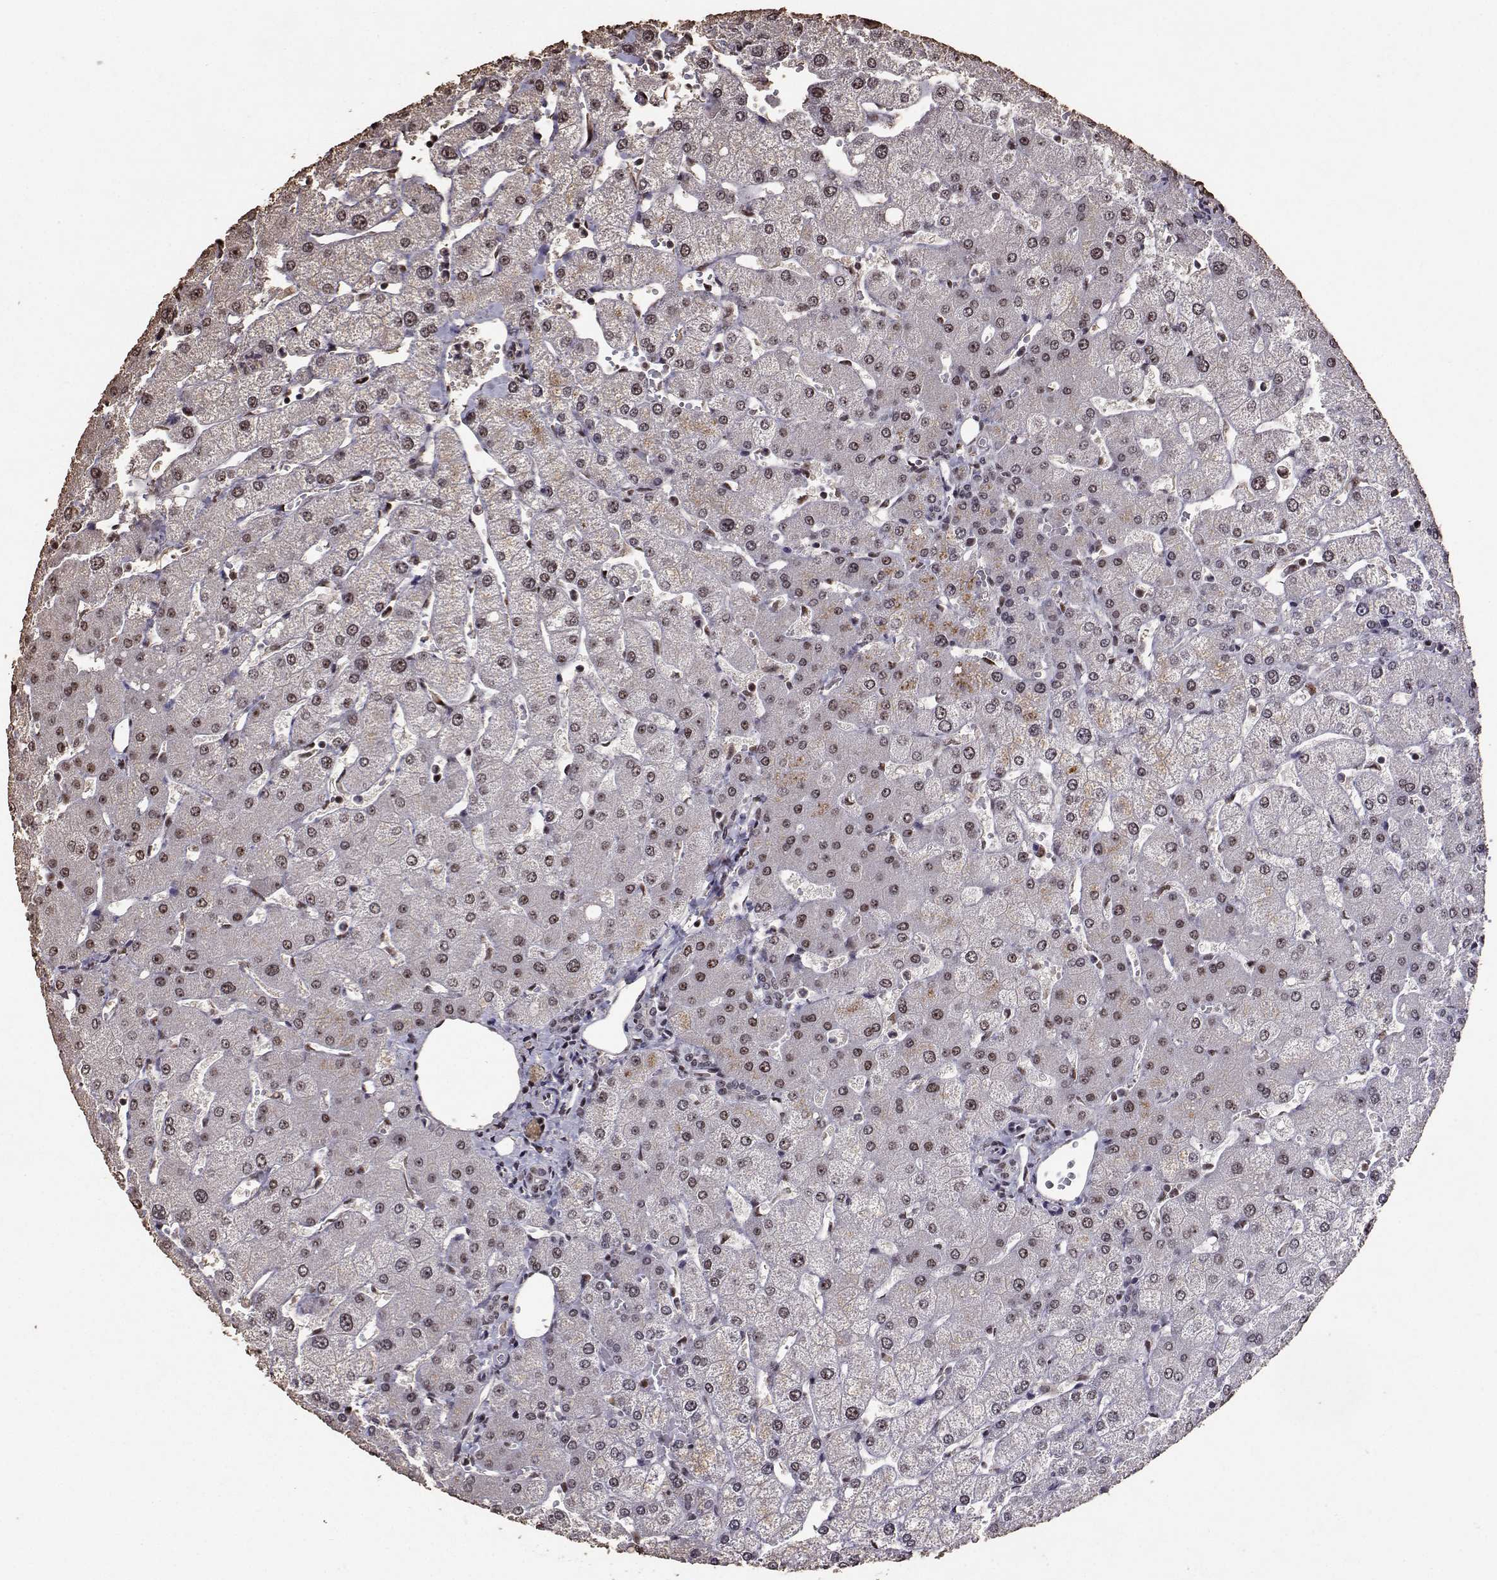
{"staining": {"intensity": "weak", "quantity": "25%-75%", "location": "nuclear"}, "tissue": "liver", "cell_type": "Cholangiocytes", "image_type": "normal", "snomed": [{"axis": "morphology", "description": "Normal tissue, NOS"}, {"axis": "topography", "description": "Liver"}], "caption": "A high-resolution photomicrograph shows immunohistochemistry (IHC) staining of normal liver, which displays weak nuclear positivity in approximately 25%-75% of cholangiocytes.", "gene": "TOE1", "patient": {"sex": "female", "age": 54}}